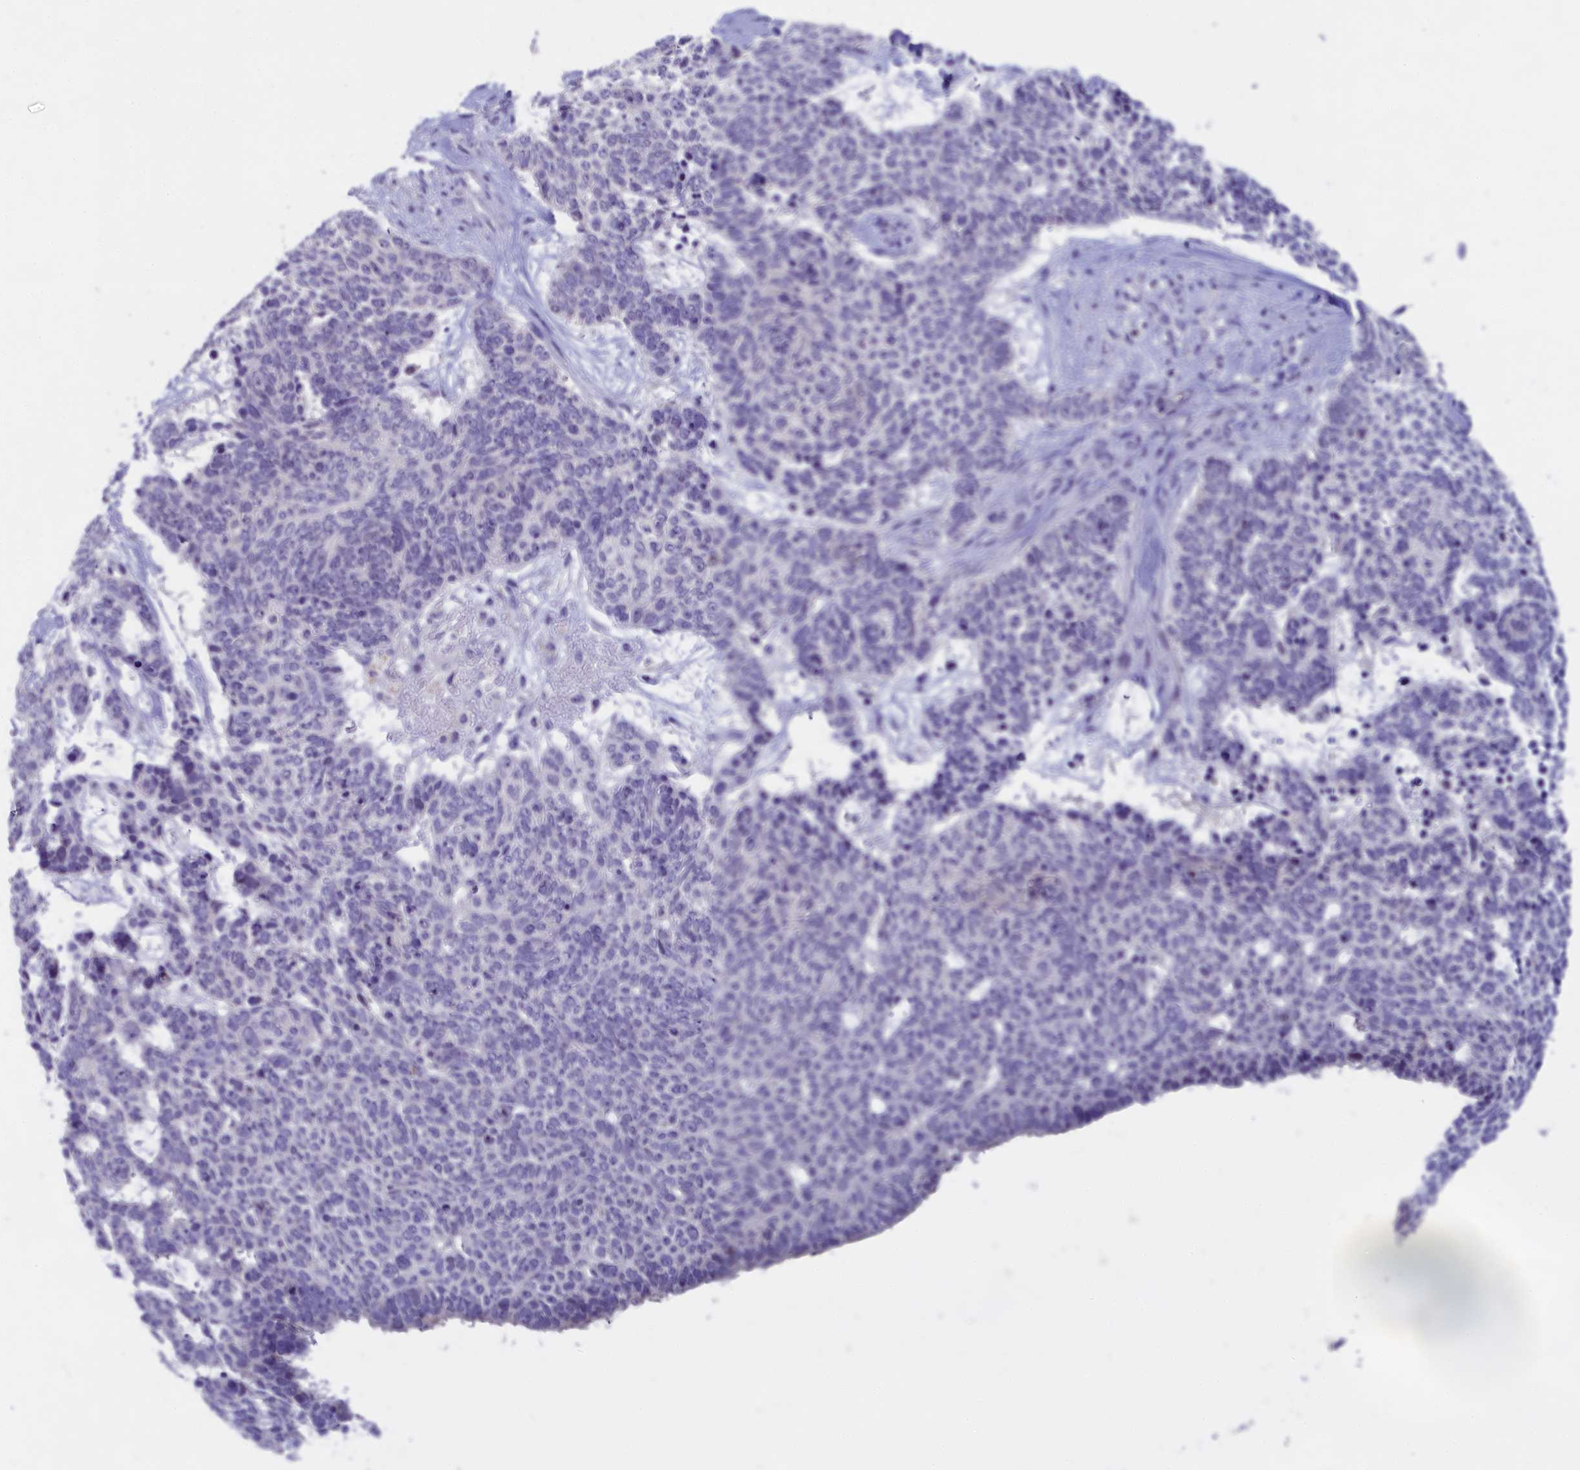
{"staining": {"intensity": "negative", "quantity": "none", "location": "none"}, "tissue": "skin cancer", "cell_type": "Tumor cells", "image_type": "cancer", "snomed": [{"axis": "morphology", "description": "Basal cell carcinoma"}, {"axis": "topography", "description": "Skin"}], "caption": "High power microscopy histopathology image of an IHC micrograph of basal cell carcinoma (skin), revealing no significant staining in tumor cells. Brightfield microscopy of immunohistochemistry stained with DAB (3,3'-diaminobenzidine) (brown) and hematoxylin (blue), captured at high magnification.", "gene": "ENPP6", "patient": {"sex": "female", "age": 81}}